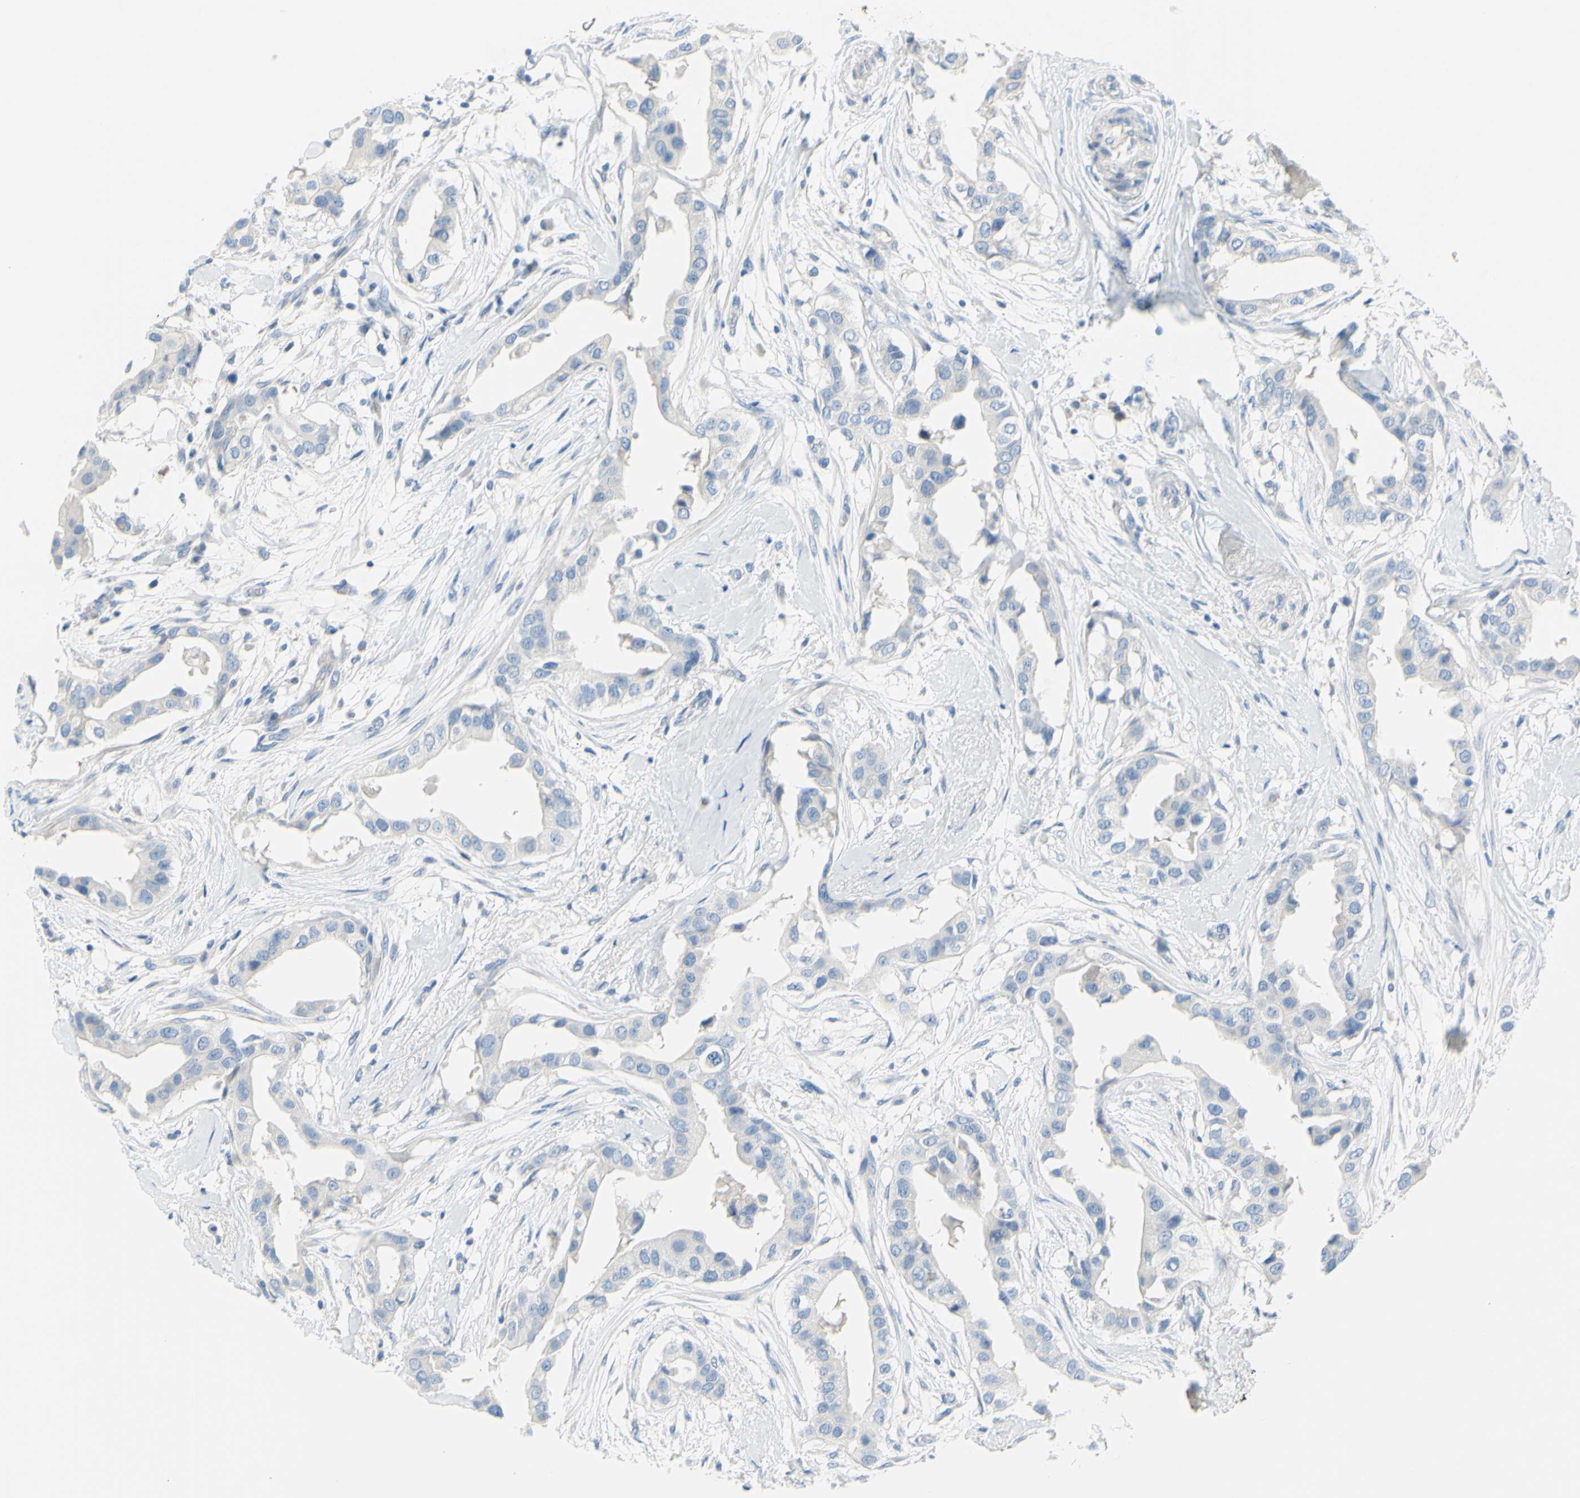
{"staining": {"intensity": "negative", "quantity": "none", "location": "none"}, "tissue": "breast cancer", "cell_type": "Tumor cells", "image_type": "cancer", "snomed": [{"axis": "morphology", "description": "Duct carcinoma"}, {"axis": "topography", "description": "Breast"}], "caption": "A micrograph of human invasive ductal carcinoma (breast) is negative for staining in tumor cells.", "gene": "DCT", "patient": {"sex": "female", "age": 40}}